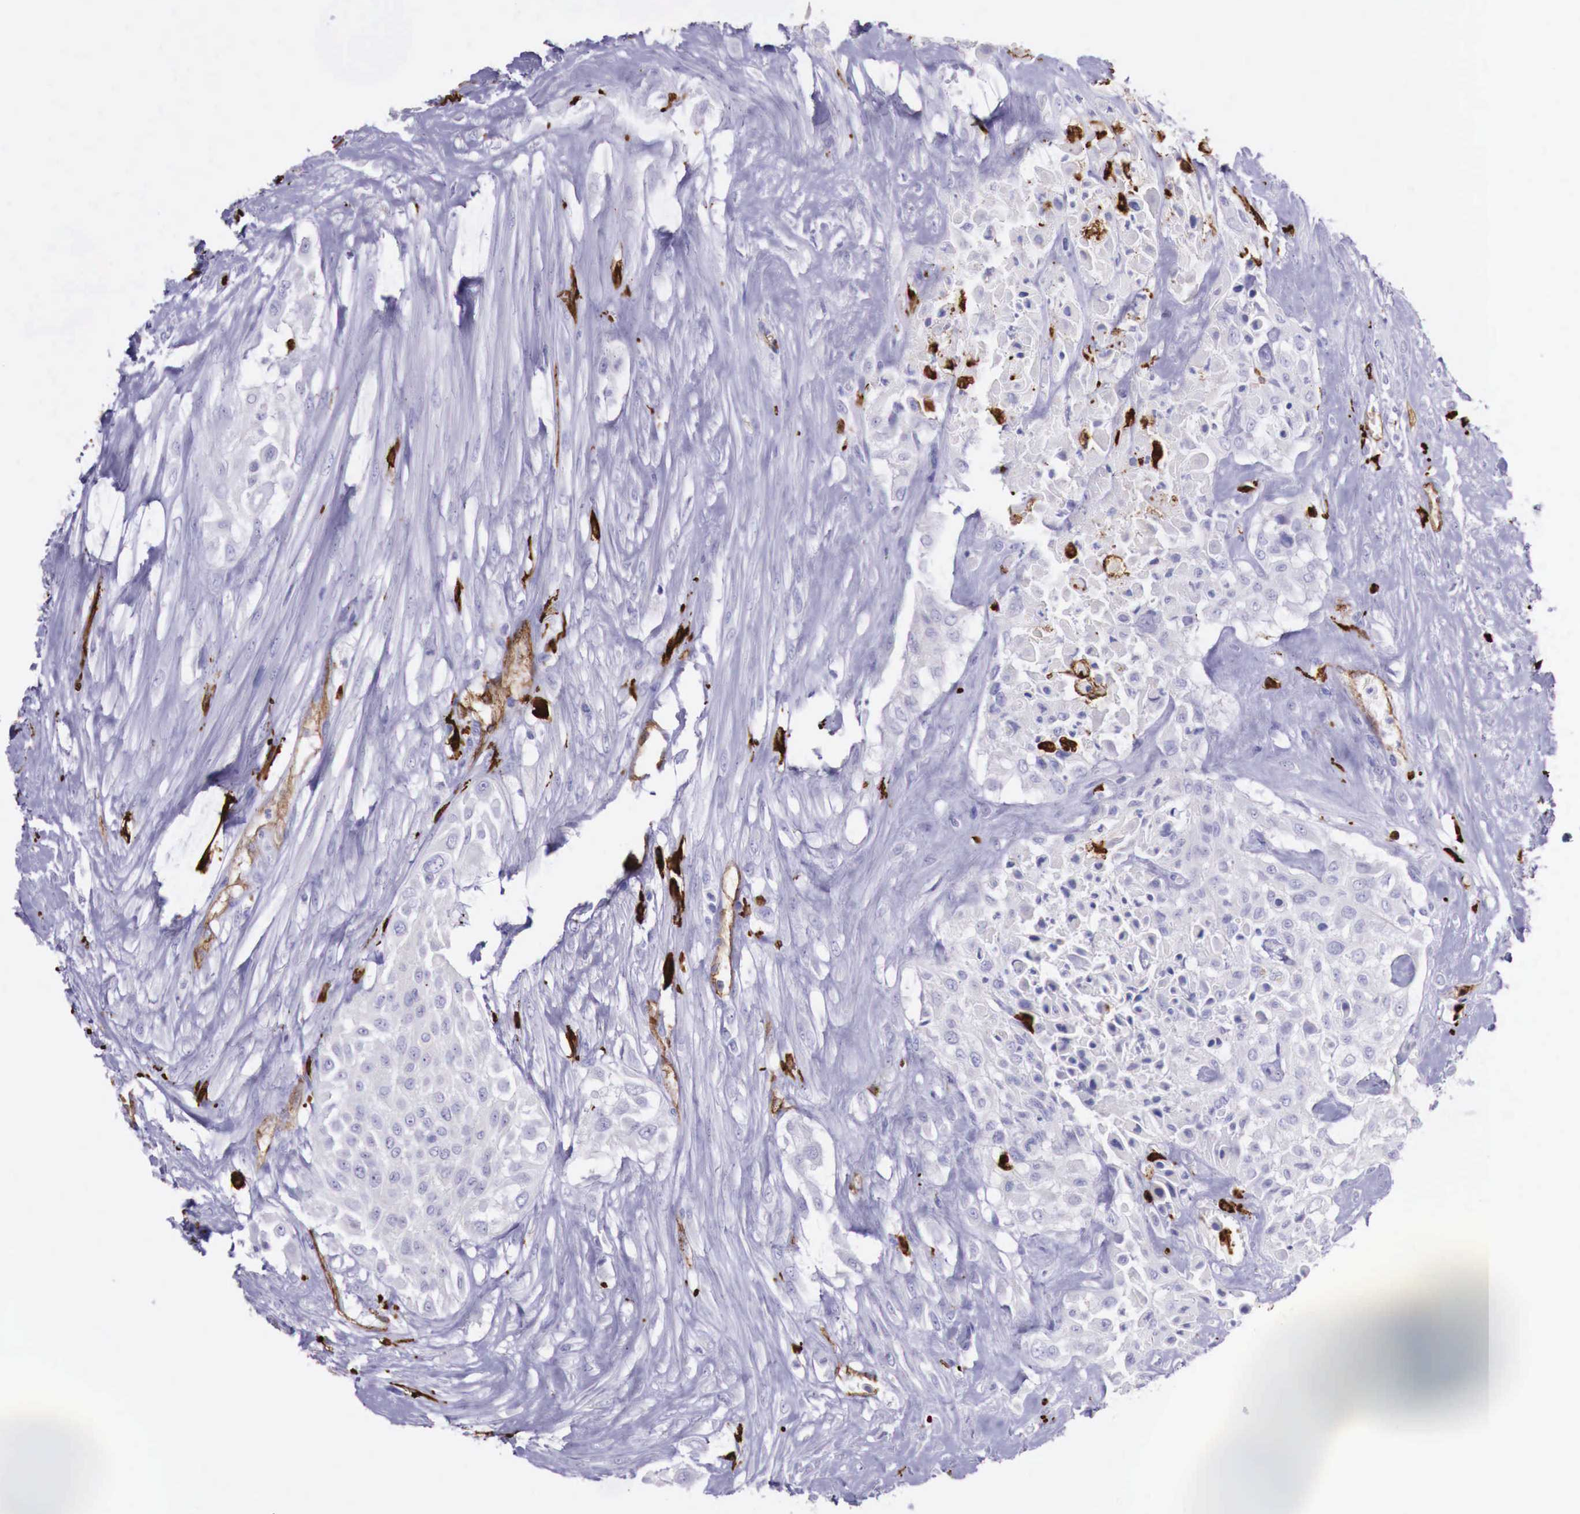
{"staining": {"intensity": "negative", "quantity": "none", "location": "none"}, "tissue": "urothelial cancer", "cell_type": "Tumor cells", "image_type": "cancer", "snomed": [{"axis": "morphology", "description": "Urothelial carcinoma, High grade"}, {"axis": "topography", "description": "Urinary bladder"}], "caption": "Tumor cells show no significant protein staining in high-grade urothelial carcinoma.", "gene": "MSR1", "patient": {"sex": "male", "age": 57}}